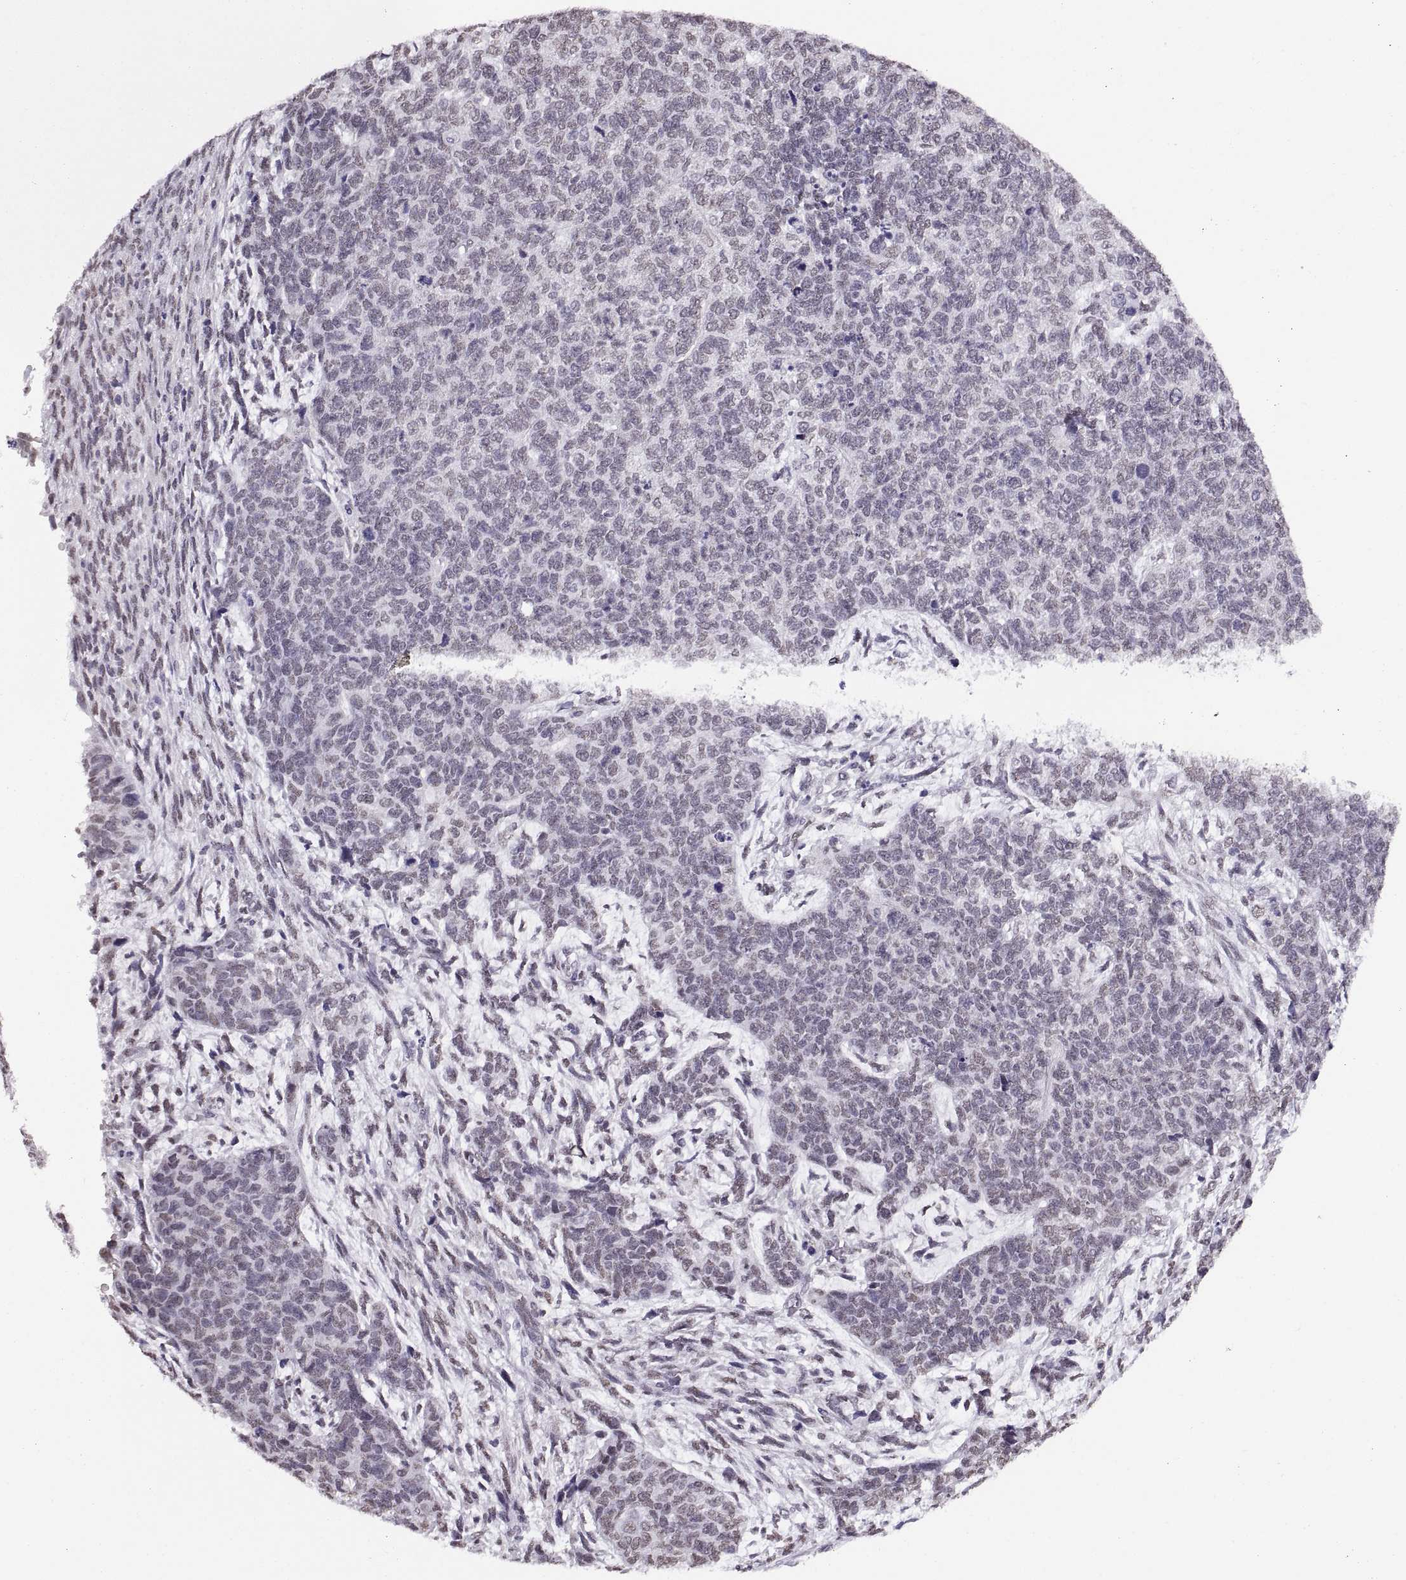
{"staining": {"intensity": "negative", "quantity": "none", "location": "none"}, "tissue": "cervical cancer", "cell_type": "Tumor cells", "image_type": "cancer", "snomed": [{"axis": "morphology", "description": "Squamous cell carcinoma, NOS"}, {"axis": "topography", "description": "Cervix"}], "caption": "The micrograph demonstrates no significant expression in tumor cells of squamous cell carcinoma (cervical). The staining was performed using DAB (3,3'-diaminobenzidine) to visualize the protein expression in brown, while the nuclei were stained in blue with hematoxylin (Magnification: 20x).", "gene": "CARTPT", "patient": {"sex": "female", "age": 63}}